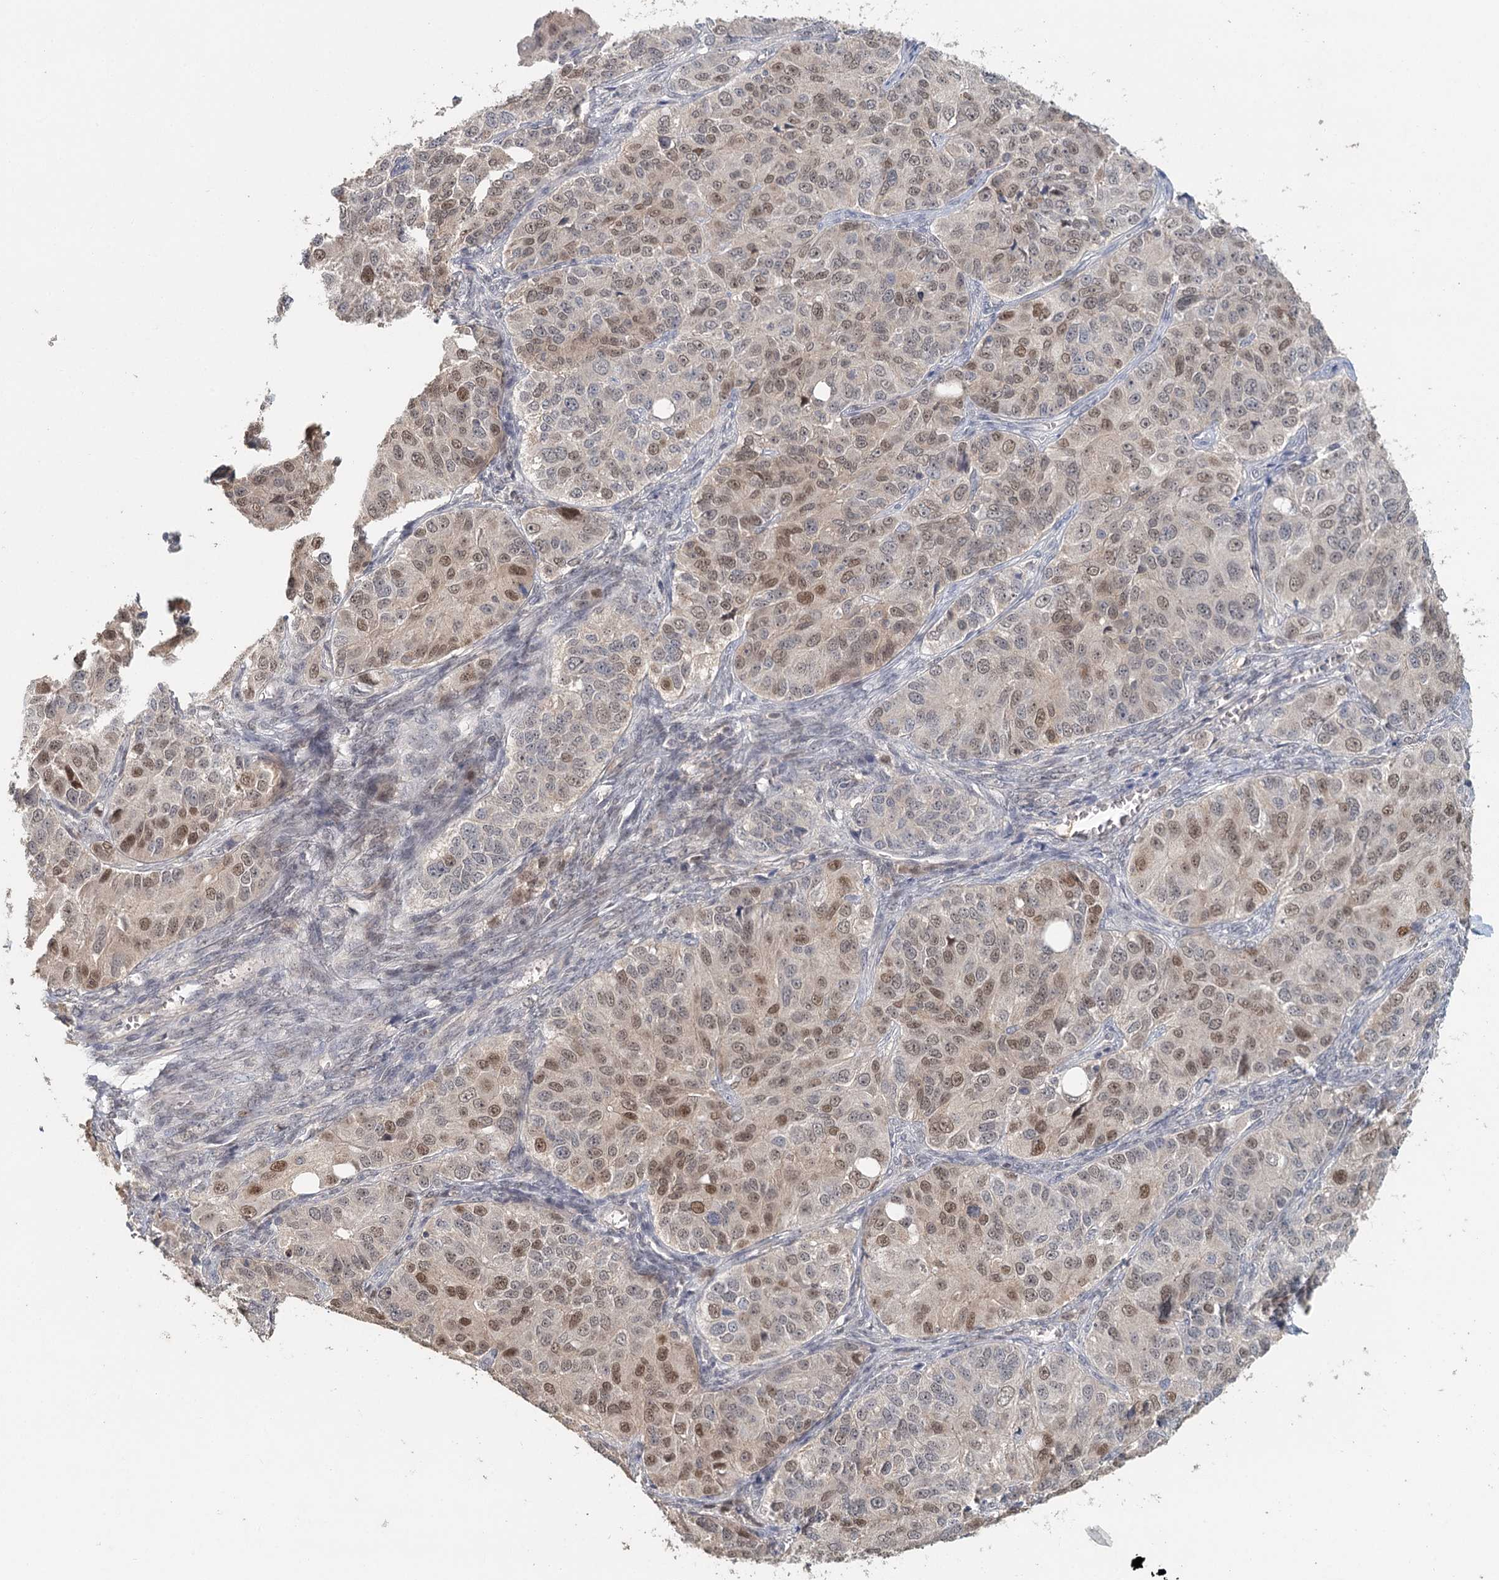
{"staining": {"intensity": "moderate", "quantity": ">75%", "location": "nuclear"}, "tissue": "ovarian cancer", "cell_type": "Tumor cells", "image_type": "cancer", "snomed": [{"axis": "morphology", "description": "Carcinoma, endometroid"}, {"axis": "topography", "description": "Ovary"}], "caption": "Brown immunohistochemical staining in ovarian endometroid carcinoma demonstrates moderate nuclear positivity in approximately >75% of tumor cells.", "gene": "ADK", "patient": {"sex": "female", "age": 51}}